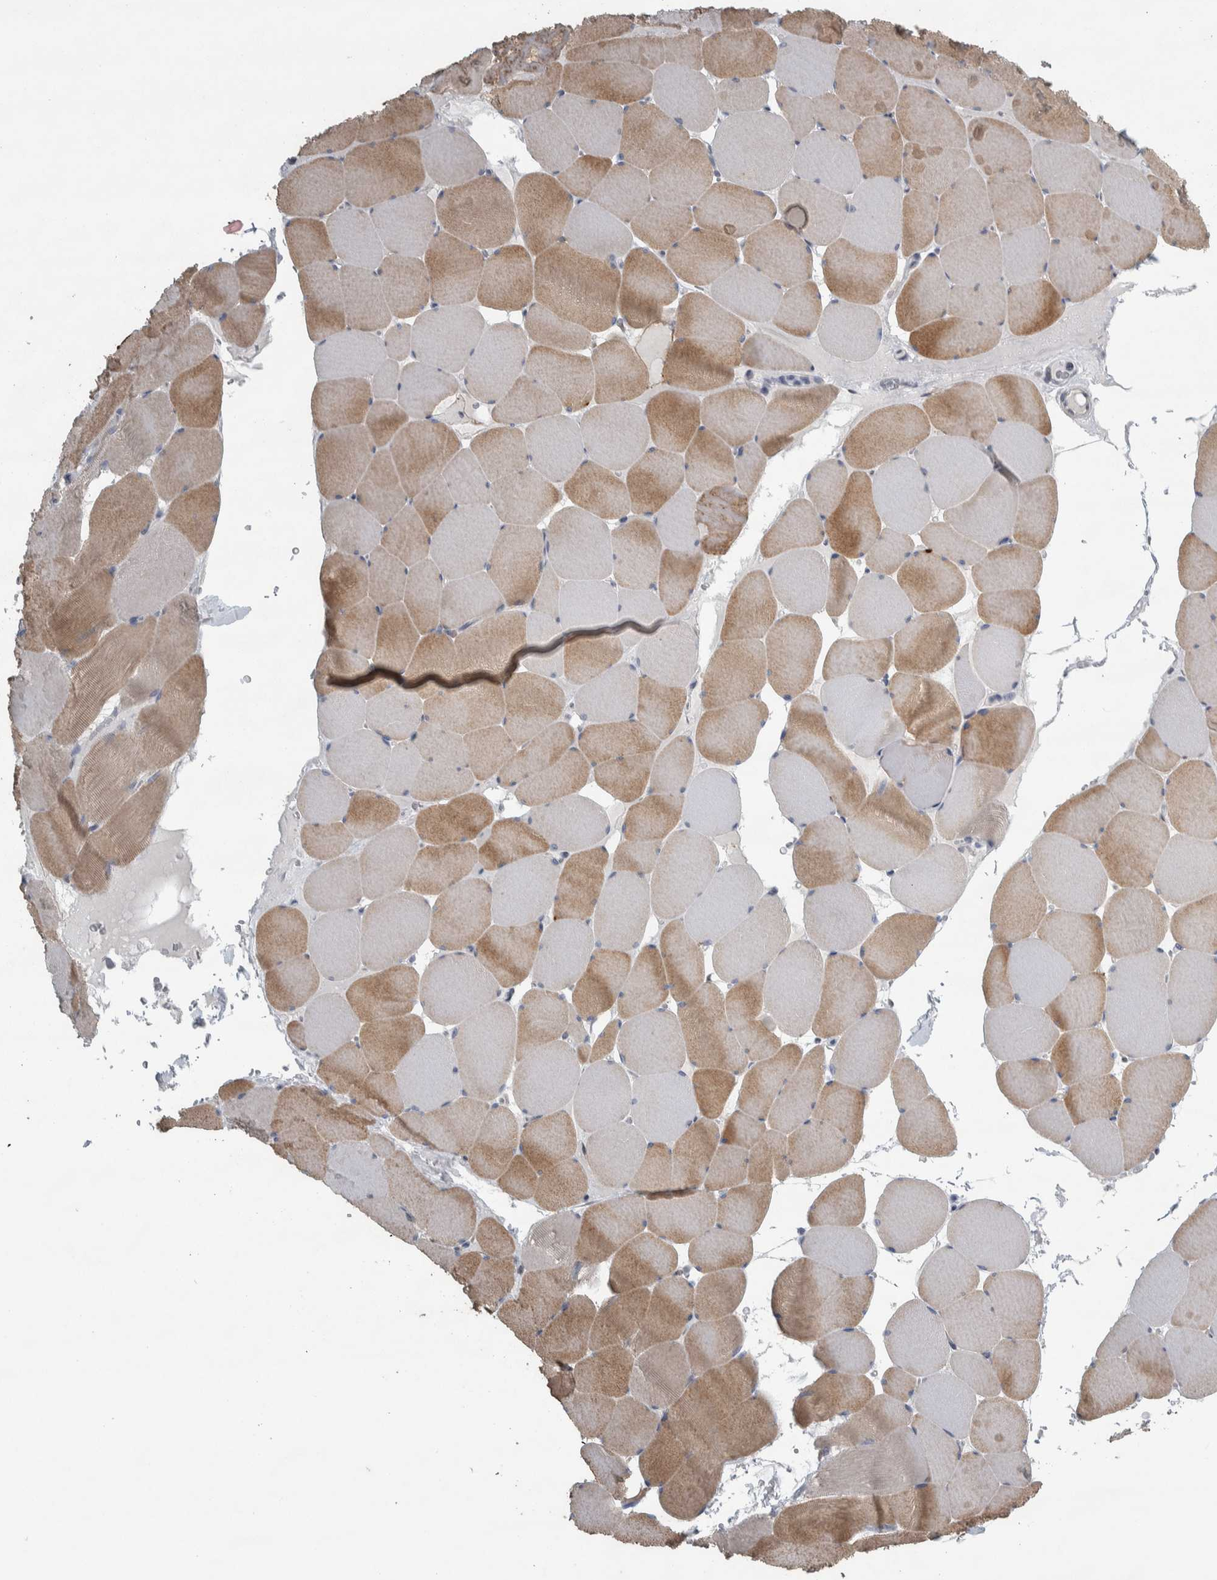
{"staining": {"intensity": "weak", "quantity": "25%-75%", "location": "cytoplasmic/membranous"}, "tissue": "skeletal muscle", "cell_type": "Myocytes", "image_type": "normal", "snomed": [{"axis": "morphology", "description": "Normal tissue, NOS"}, {"axis": "topography", "description": "Skeletal muscle"}], "caption": "A histopathology image of human skeletal muscle stained for a protein exhibits weak cytoplasmic/membranous brown staining in myocytes. The protein is stained brown, and the nuclei are stained in blue (DAB (3,3'-diaminobenzidine) IHC with brightfield microscopy, high magnification).", "gene": "SIGMAR1", "patient": {"sex": "male", "age": 62}}